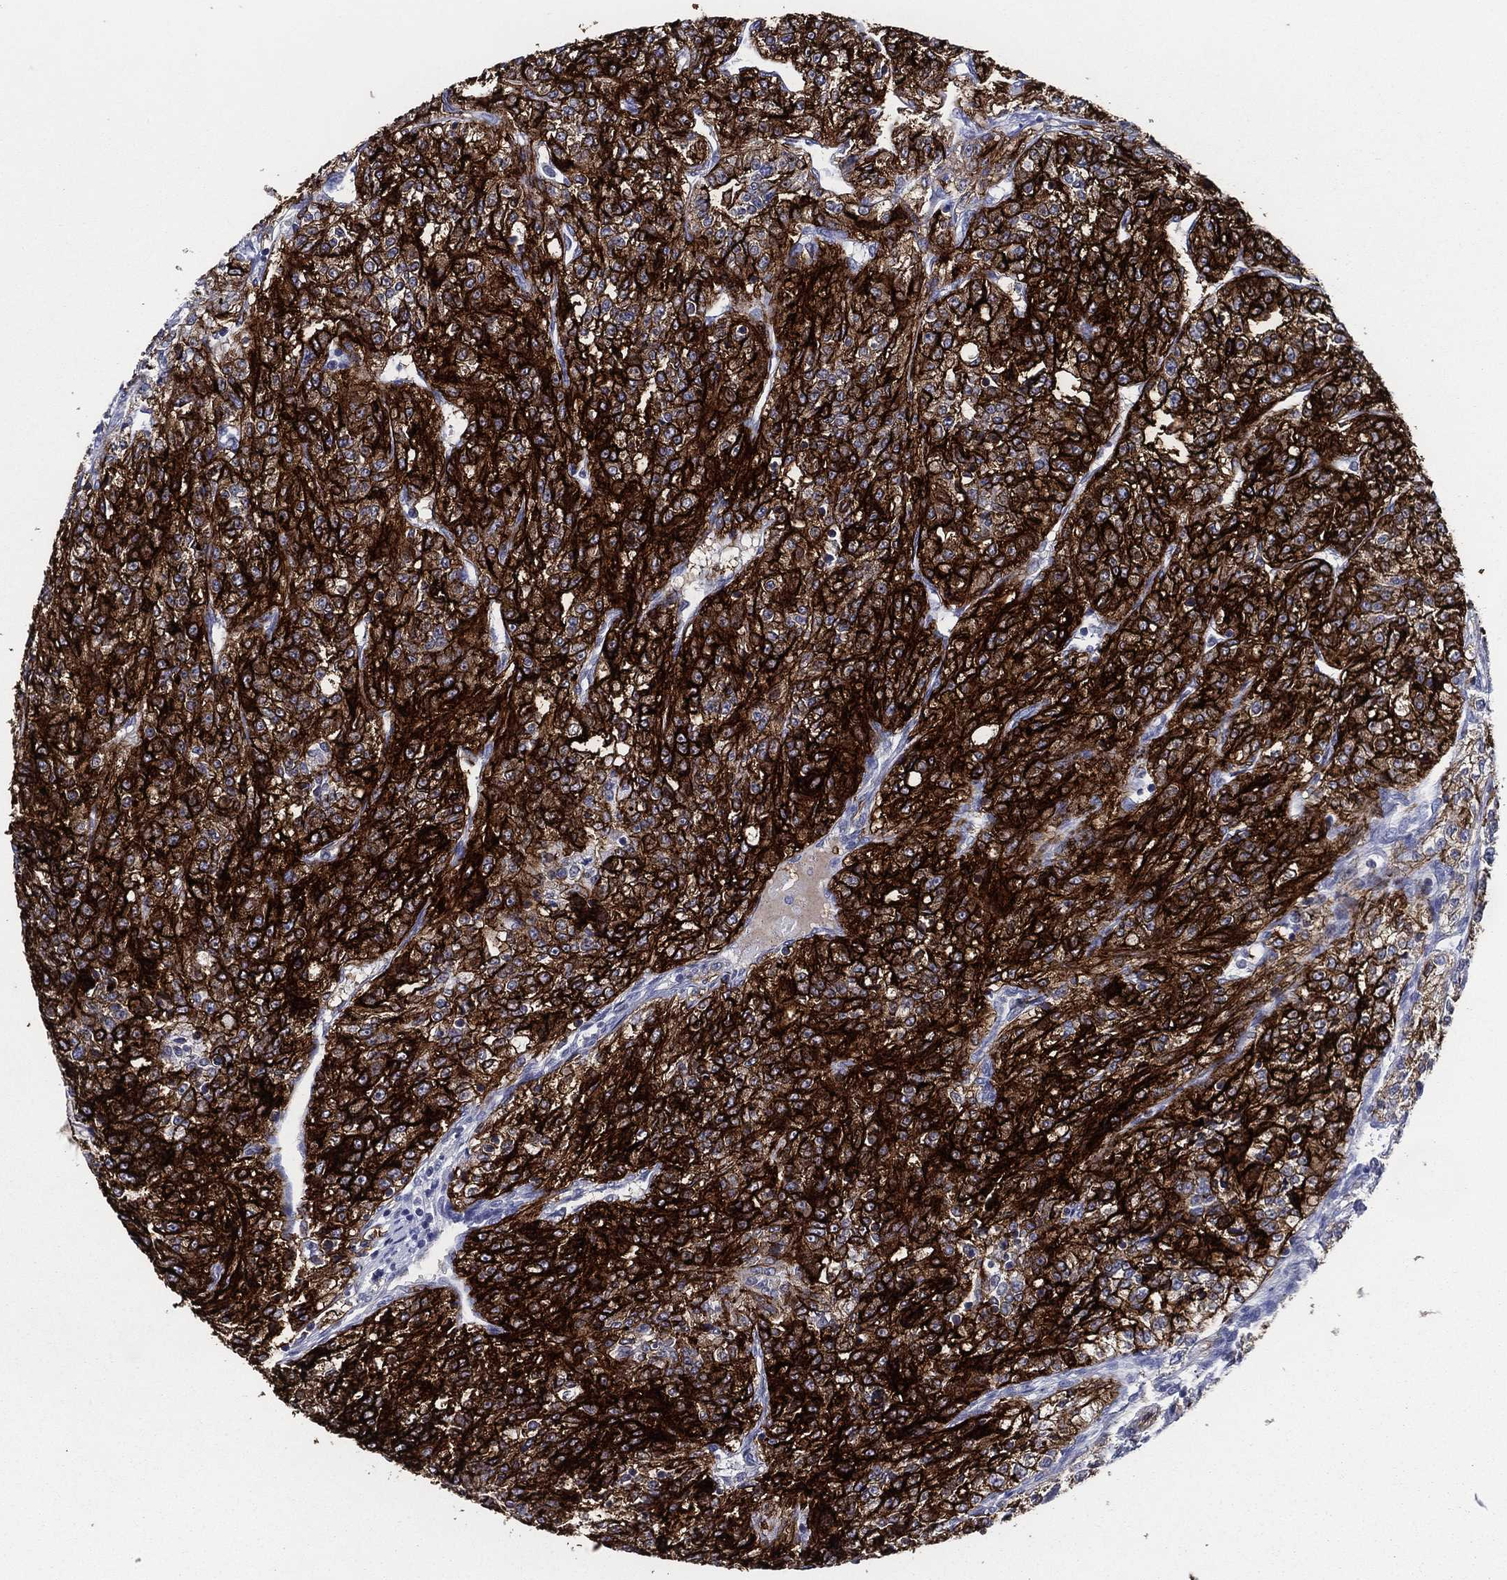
{"staining": {"intensity": "strong", "quantity": ">75%", "location": "cytoplasmic/membranous"}, "tissue": "renal cancer", "cell_type": "Tumor cells", "image_type": "cancer", "snomed": [{"axis": "morphology", "description": "Adenocarcinoma, NOS"}, {"axis": "topography", "description": "Kidney"}], "caption": "Protein expression analysis of human renal adenocarcinoma reveals strong cytoplasmic/membranous expression in approximately >75% of tumor cells.", "gene": "ACE2", "patient": {"sex": "female", "age": 63}}